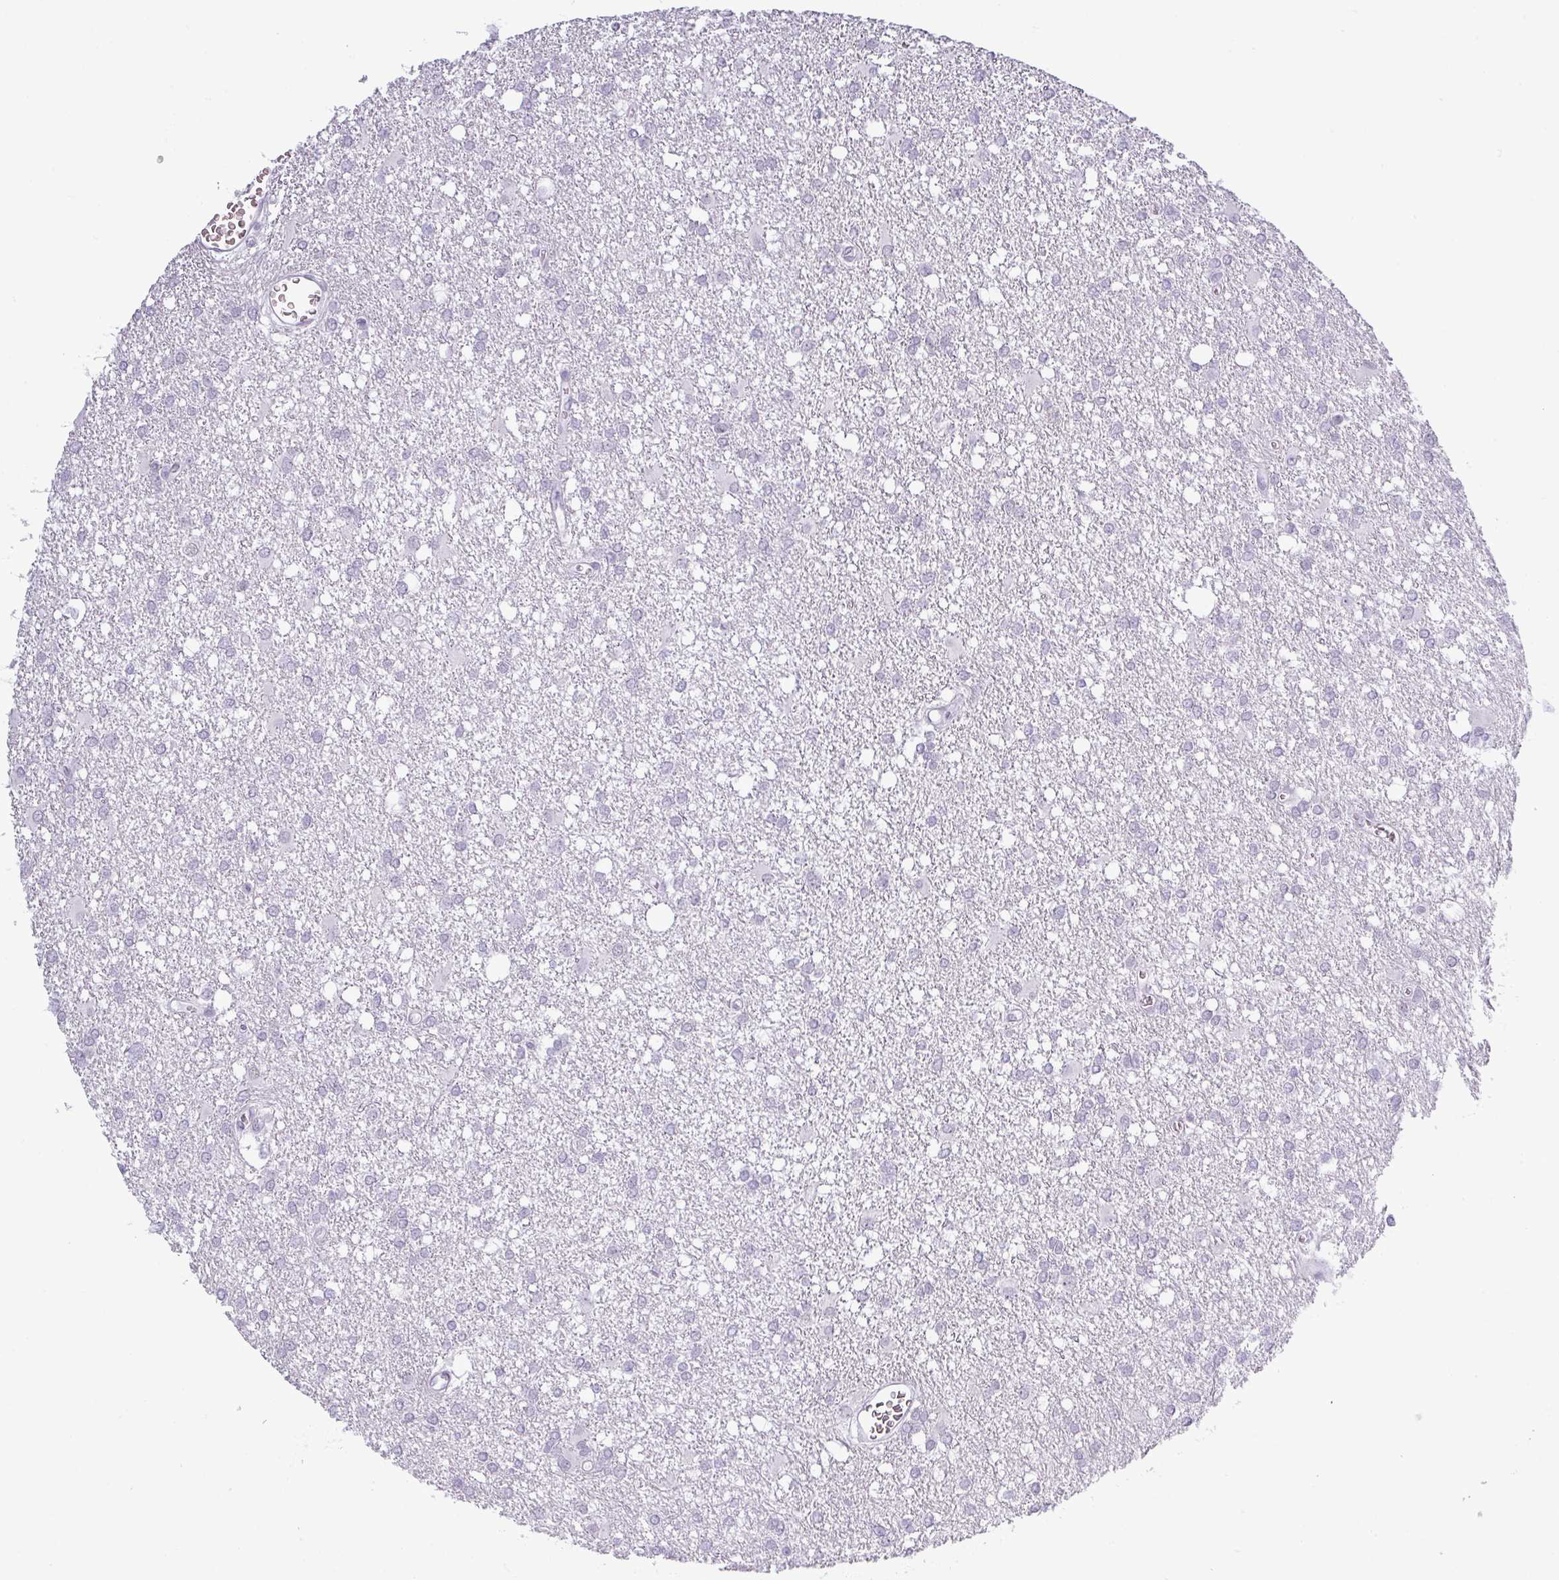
{"staining": {"intensity": "negative", "quantity": "none", "location": "none"}, "tissue": "glioma", "cell_type": "Tumor cells", "image_type": "cancer", "snomed": [{"axis": "morphology", "description": "Glioma, malignant, High grade"}, {"axis": "topography", "description": "Brain"}], "caption": "Human glioma stained for a protein using IHC demonstrates no staining in tumor cells.", "gene": "SRGAP1", "patient": {"sex": "male", "age": 48}}